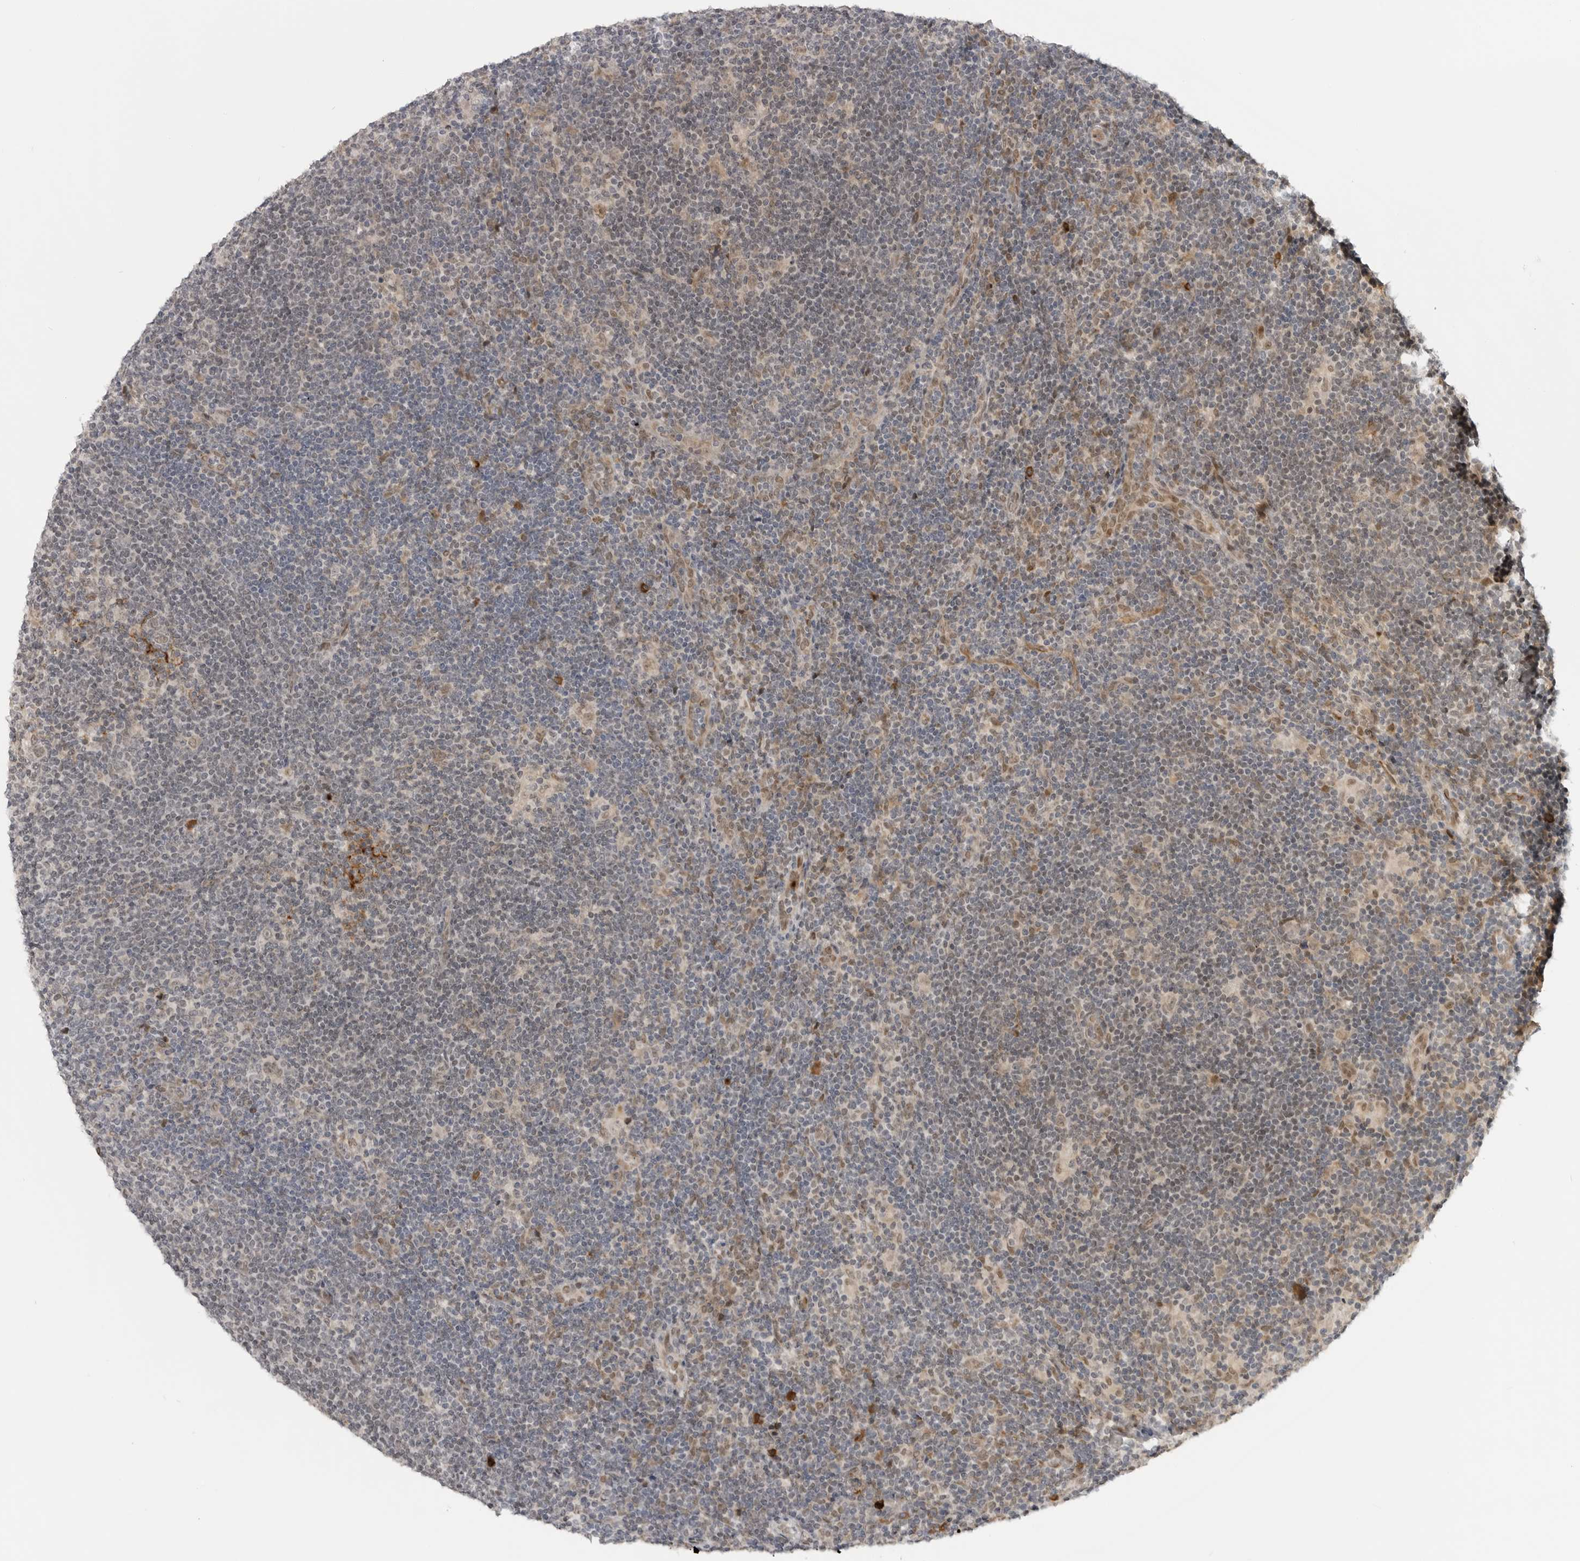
{"staining": {"intensity": "weak", "quantity": ">75%", "location": "nuclear"}, "tissue": "lymphoma", "cell_type": "Tumor cells", "image_type": "cancer", "snomed": [{"axis": "morphology", "description": "Hodgkin's disease, NOS"}, {"axis": "topography", "description": "Lymph node"}], "caption": "IHC micrograph of neoplastic tissue: lymphoma stained using immunohistochemistry reveals low levels of weak protein expression localized specifically in the nuclear of tumor cells, appearing as a nuclear brown color.", "gene": "CEP295NL", "patient": {"sex": "female", "age": 57}}